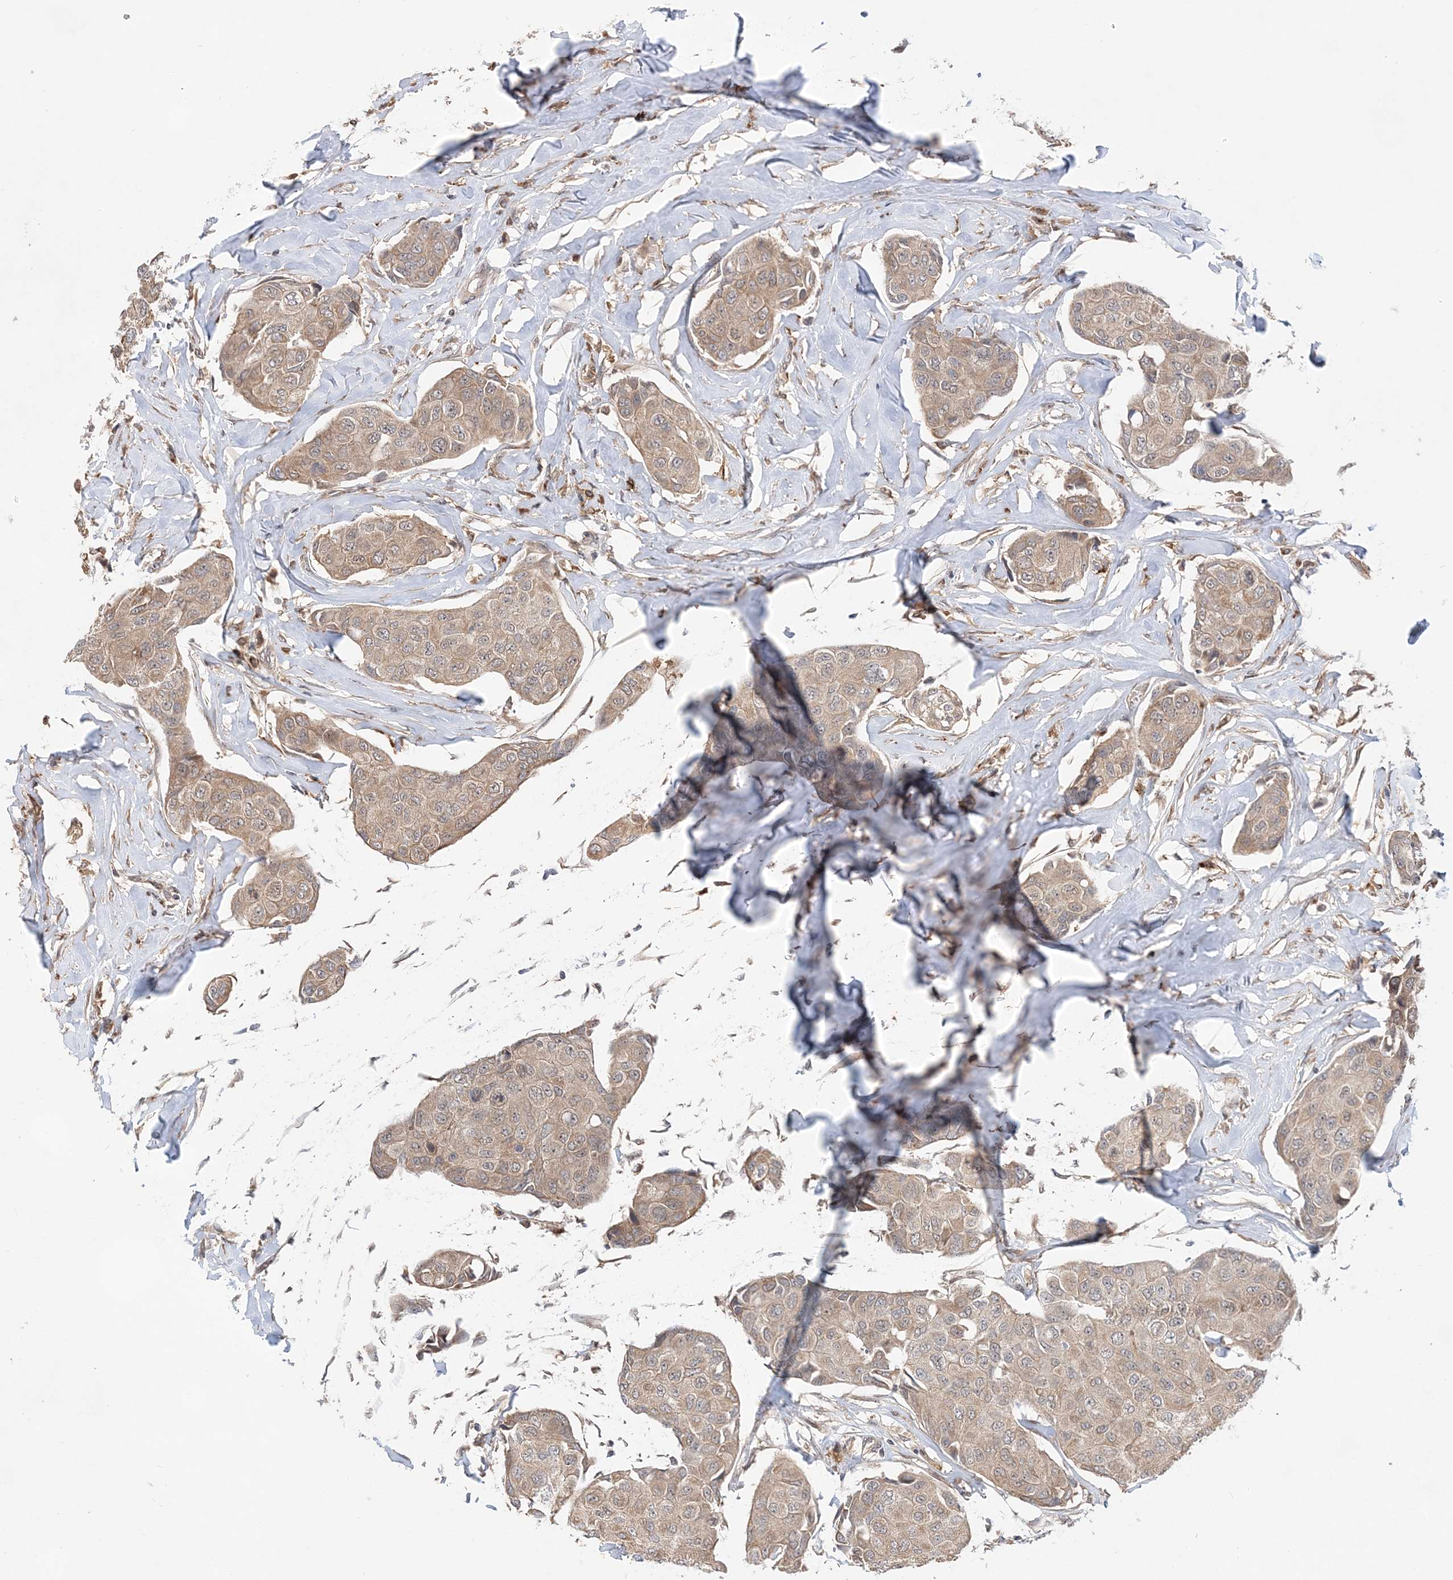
{"staining": {"intensity": "weak", "quantity": ">75%", "location": "cytoplasmic/membranous"}, "tissue": "breast cancer", "cell_type": "Tumor cells", "image_type": "cancer", "snomed": [{"axis": "morphology", "description": "Duct carcinoma"}, {"axis": "topography", "description": "Breast"}], "caption": "Immunohistochemical staining of breast cancer exhibits low levels of weak cytoplasmic/membranous staining in approximately >75% of tumor cells.", "gene": "ANAPC15", "patient": {"sex": "female", "age": 80}}